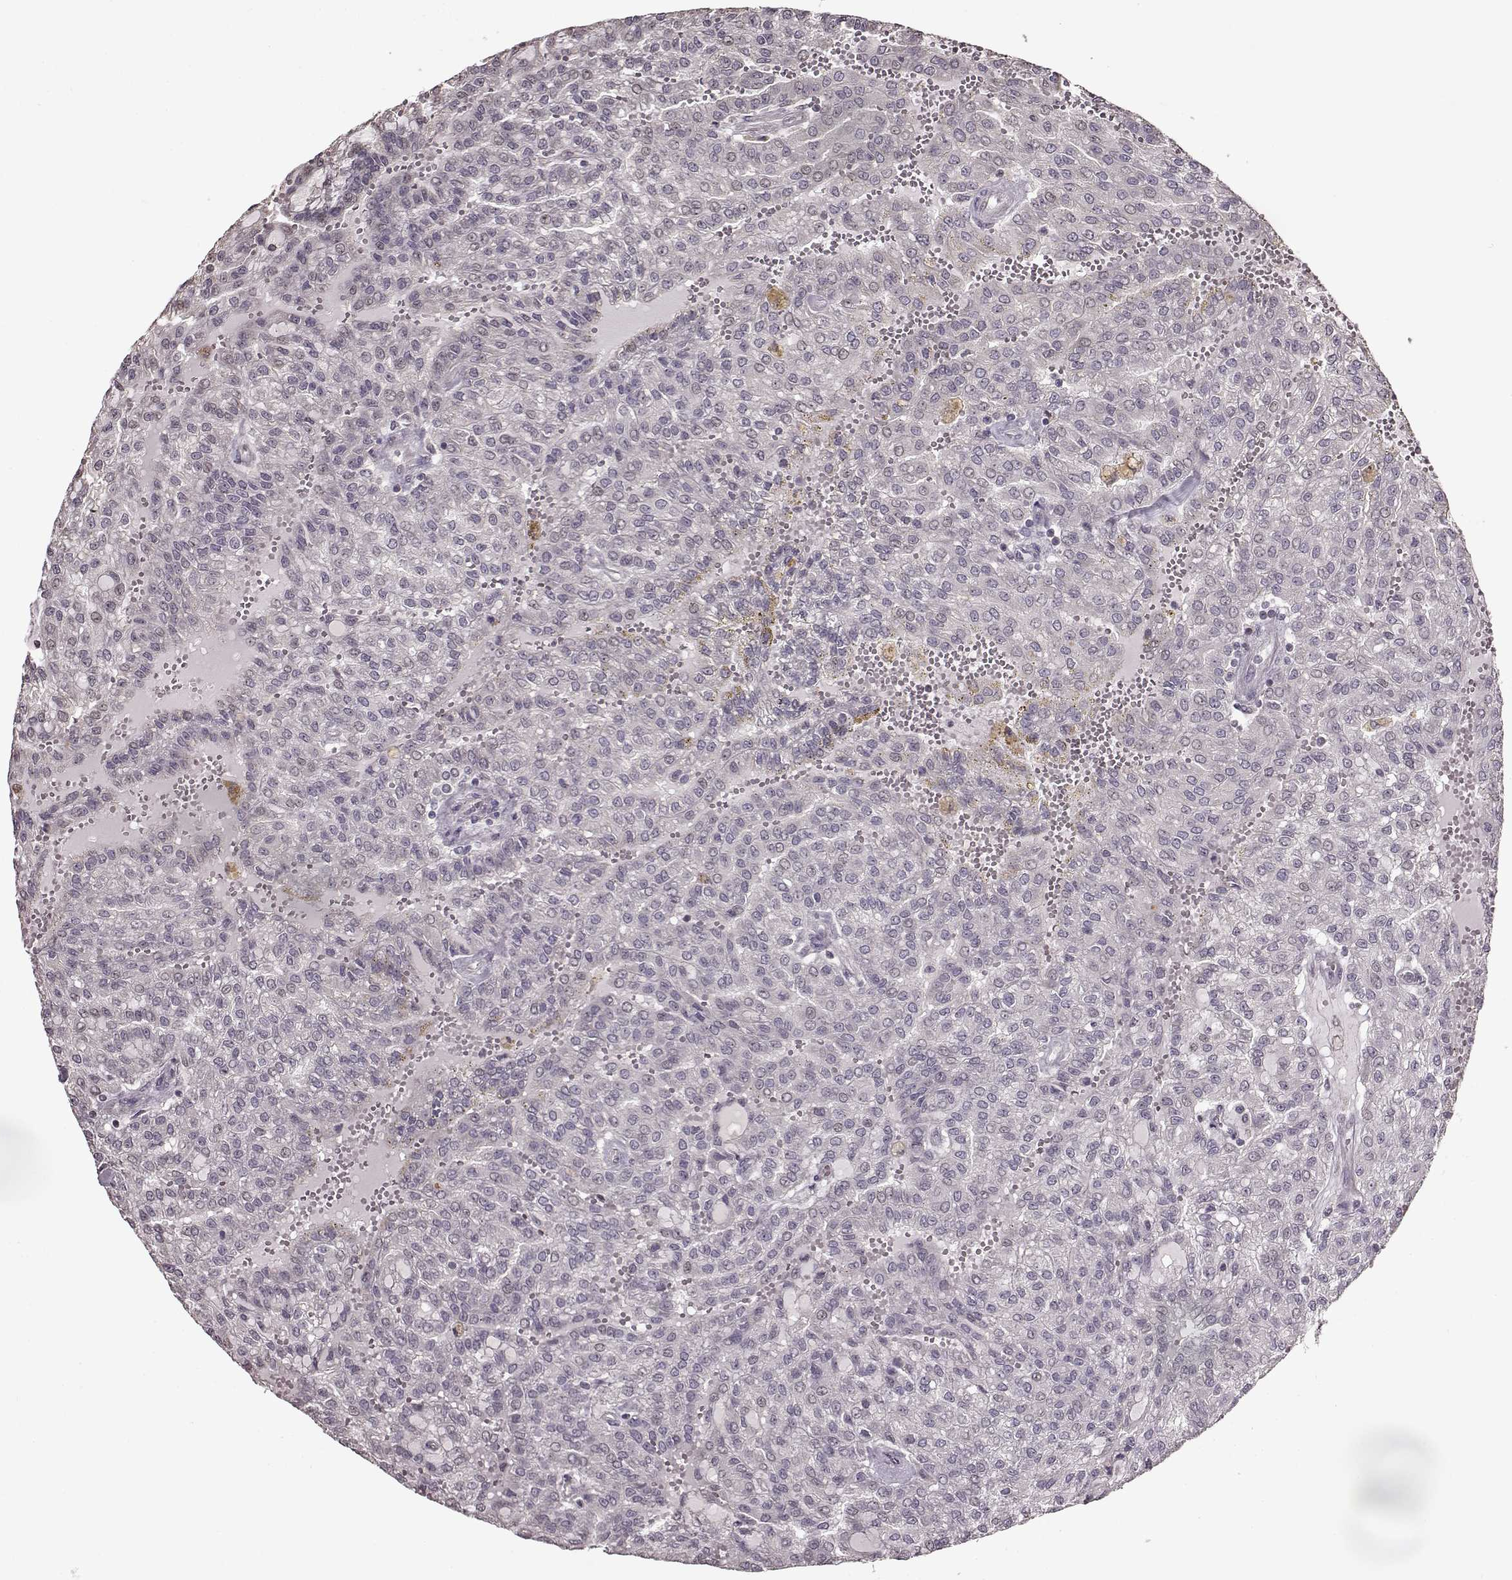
{"staining": {"intensity": "negative", "quantity": "none", "location": "none"}, "tissue": "renal cancer", "cell_type": "Tumor cells", "image_type": "cancer", "snomed": [{"axis": "morphology", "description": "Adenocarcinoma, NOS"}, {"axis": "topography", "description": "Kidney"}], "caption": "Micrograph shows no significant protein staining in tumor cells of adenocarcinoma (renal).", "gene": "FSHB", "patient": {"sex": "male", "age": 63}}